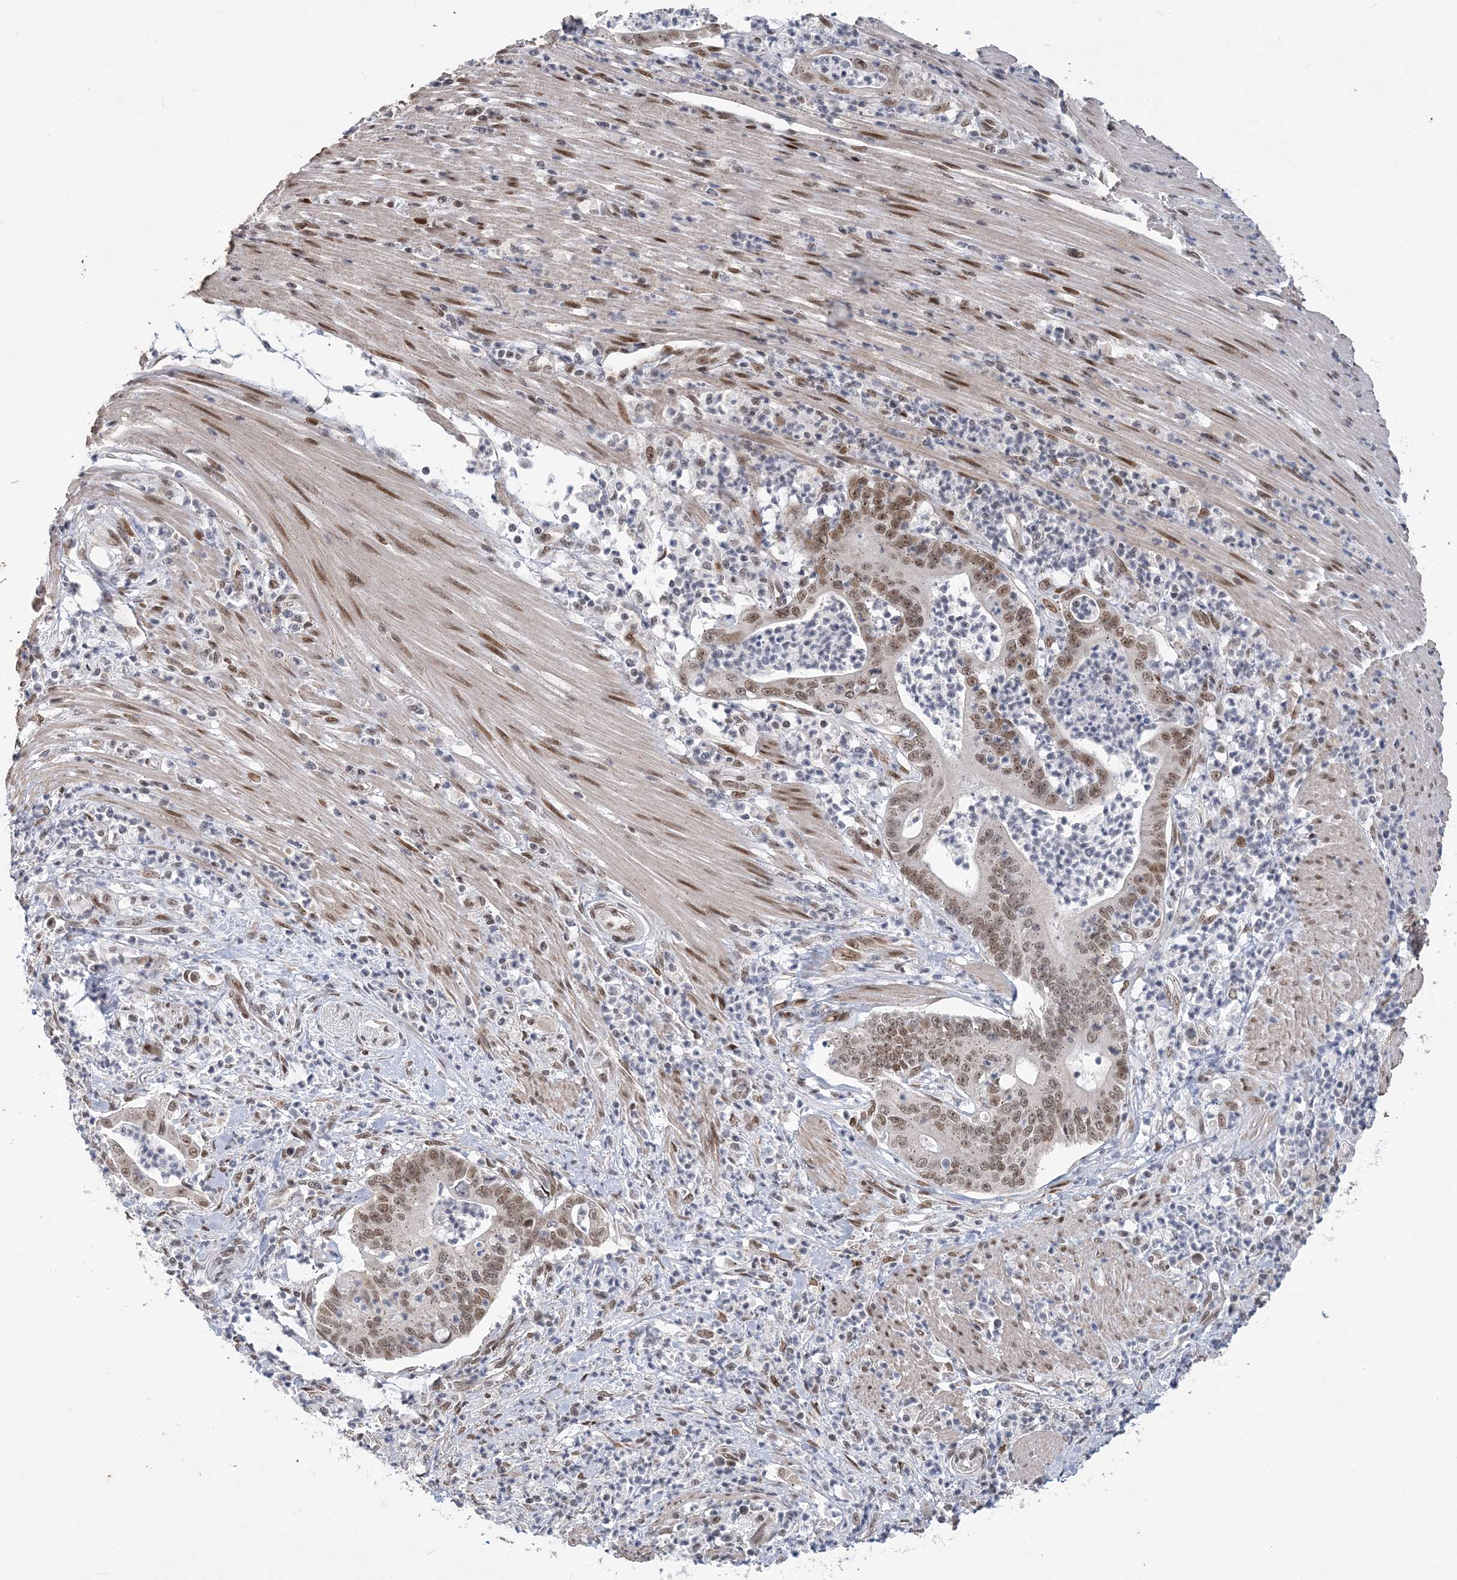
{"staining": {"intensity": "moderate", "quantity": ">75%", "location": "nuclear"}, "tissue": "pancreatic cancer", "cell_type": "Tumor cells", "image_type": "cancer", "snomed": [{"axis": "morphology", "description": "Adenocarcinoma, NOS"}, {"axis": "topography", "description": "Pancreas"}], "caption": "DAB (3,3'-diaminobenzidine) immunohistochemical staining of human adenocarcinoma (pancreatic) reveals moderate nuclear protein staining in approximately >75% of tumor cells. Immunohistochemistry stains the protein in brown and the nuclei are stained blue.", "gene": "WAC", "patient": {"sex": "male", "age": 69}}